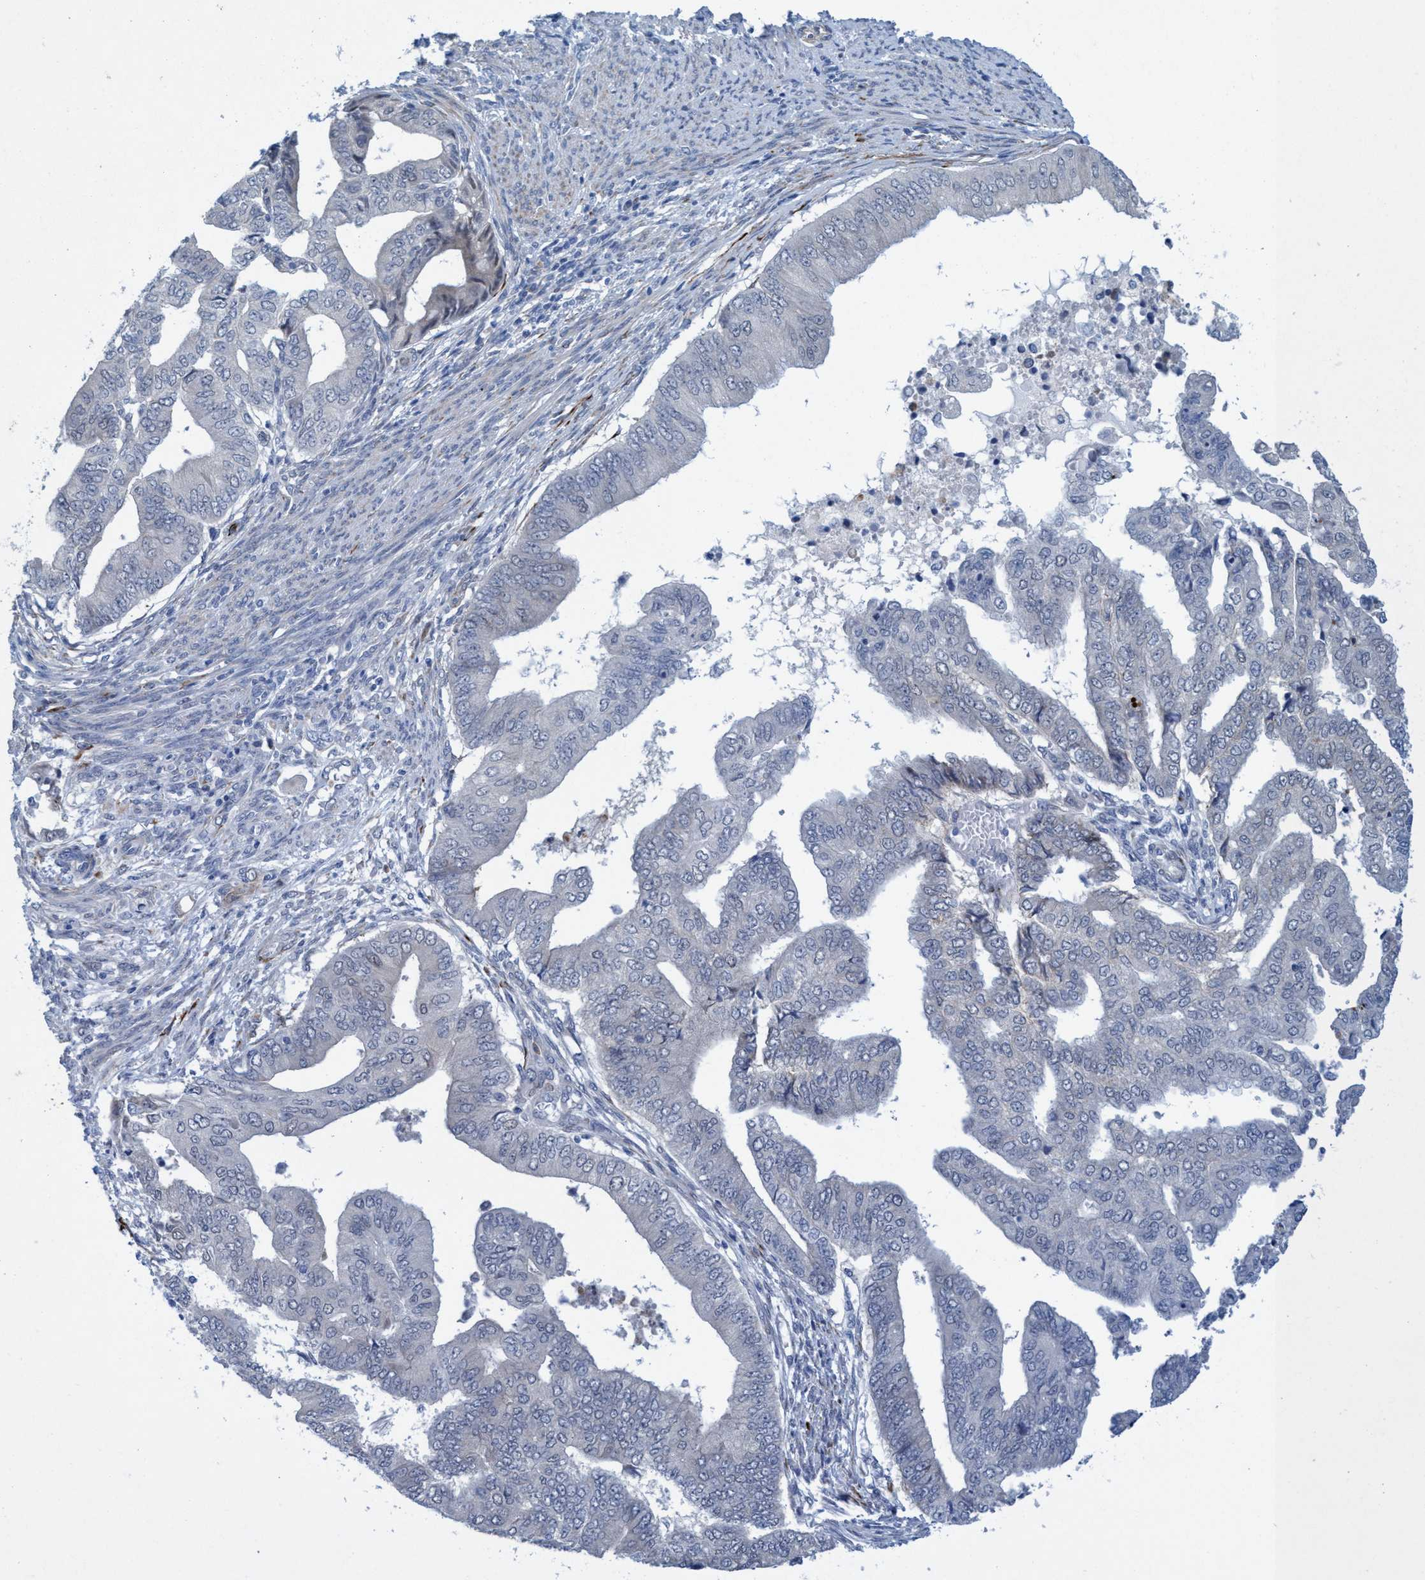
{"staining": {"intensity": "negative", "quantity": "none", "location": "none"}, "tissue": "endometrial cancer", "cell_type": "Tumor cells", "image_type": "cancer", "snomed": [{"axis": "morphology", "description": "Polyp, NOS"}, {"axis": "morphology", "description": "Adenocarcinoma, NOS"}, {"axis": "morphology", "description": "Adenoma, NOS"}, {"axis": "topography", "description": "Endometrium"}], "caption": "DAB immunohistochemical staining of endometrial cancer demonstrates no significant positivity in tumor cells.", "gene": "SLC43A2", "patient": {"sex": "female", "age": 79}}